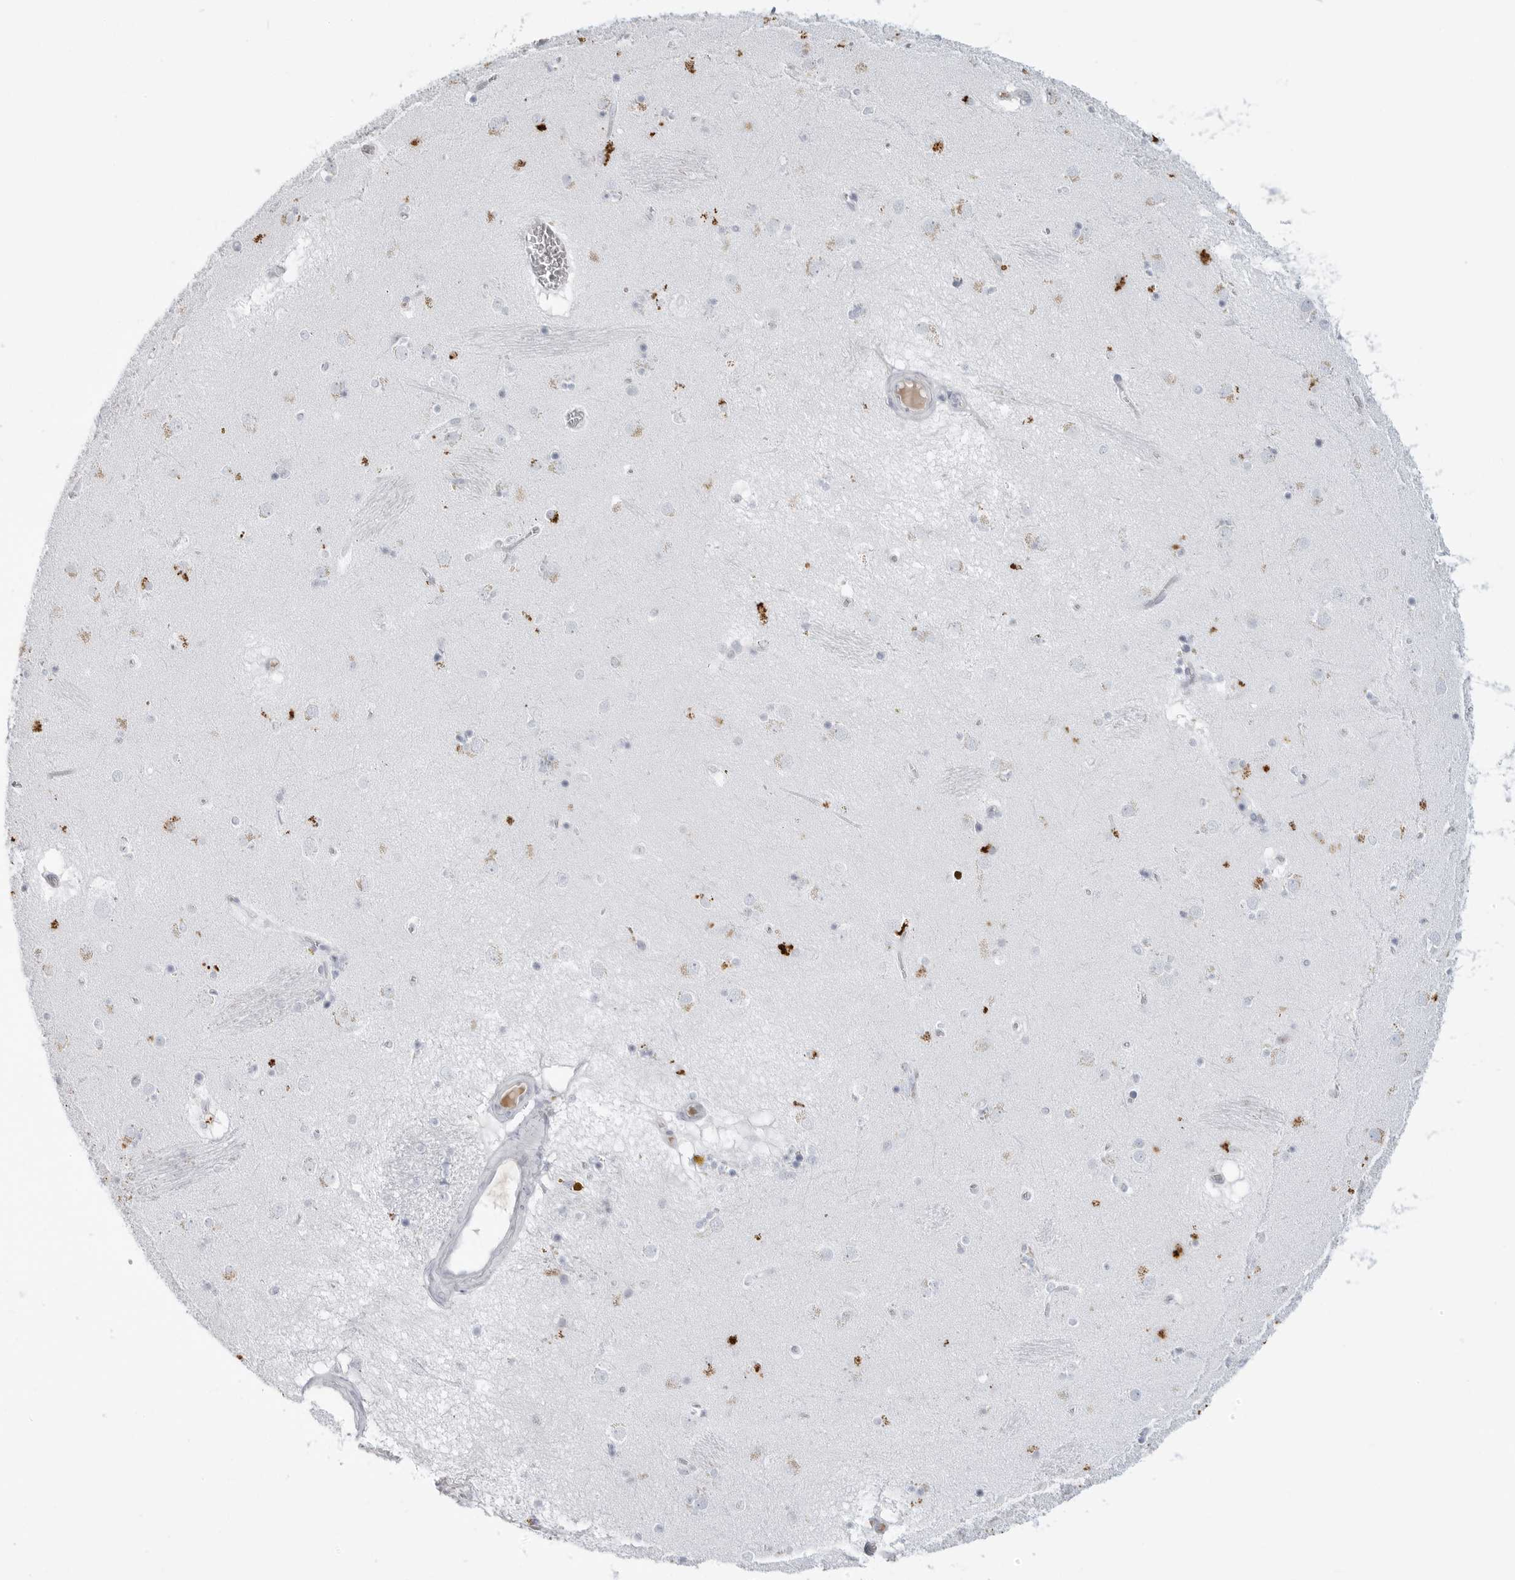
{"staining": {"intensity": "strong", "quantity": "<25%", "location": "cytoplasmic/membranous"}, "tissue": "caudate", "cell_type": "Glial cells", "image_type": "normal", "snomed": [{"axis": "morphology", "description": "Normal tissue, NOS"}, {"axis": "topography", "description": "Lateral ventricle wall"}], "caption": "Immunohistochemistry (IHC) (DAB) staining of unremarkable human caudate demonstrates strong cytoplasmic/membranous protein staining in about <25% of glial cells.", "gene": "AMPD1", "patient": {"sex": "male", "age": 70}}